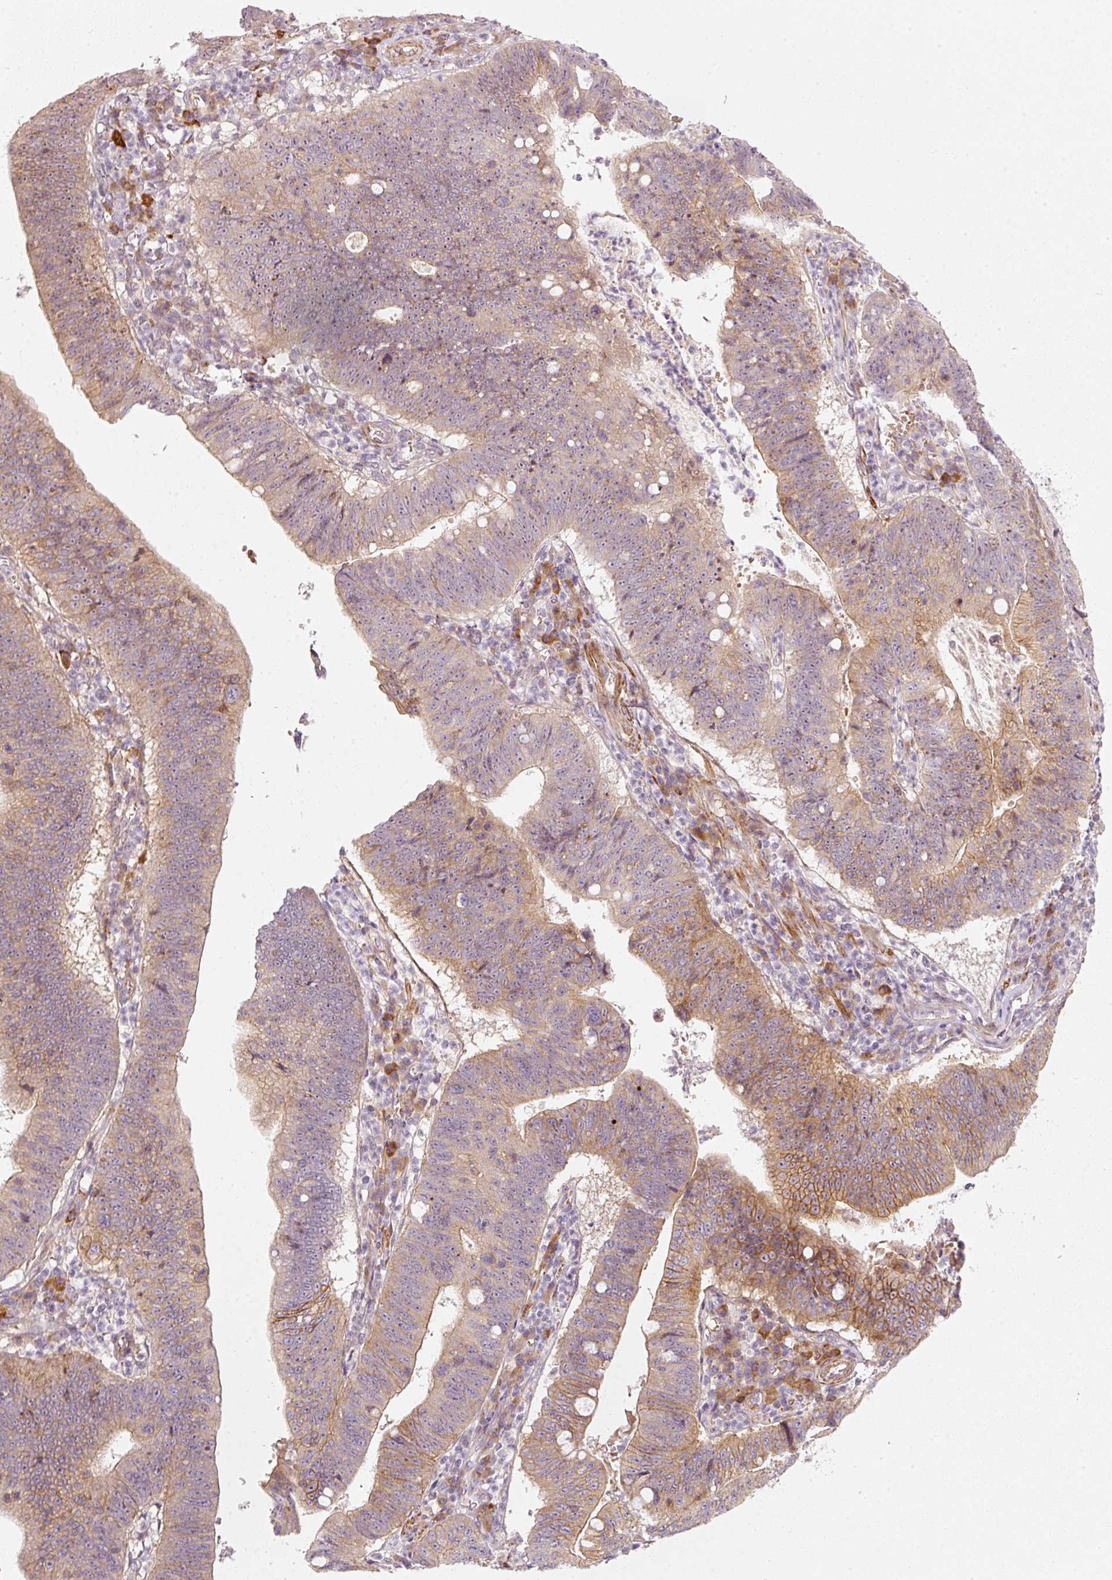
{"staining": {"intensity": "moderate", "quantity": "25%-75%", "location": "cytoplasmic/membranous"}, "tissue": "stomach cancer", "cell_type": "Tumor cells", "image_type": "cancer", "snomed": [{"axis": "morphology", "description": "Adenocarcinoma, NOS"}, {"axis": "topography", "description": "Stomach"}], "caption": "Human stomach cancer stained with a brown dye shows moderate cytoplasmic/membranous positive staining in approximately 25%-75% of tumor cells.", "gene": "KCNQ1", "patient": {"sex": "male", "age": 59}}